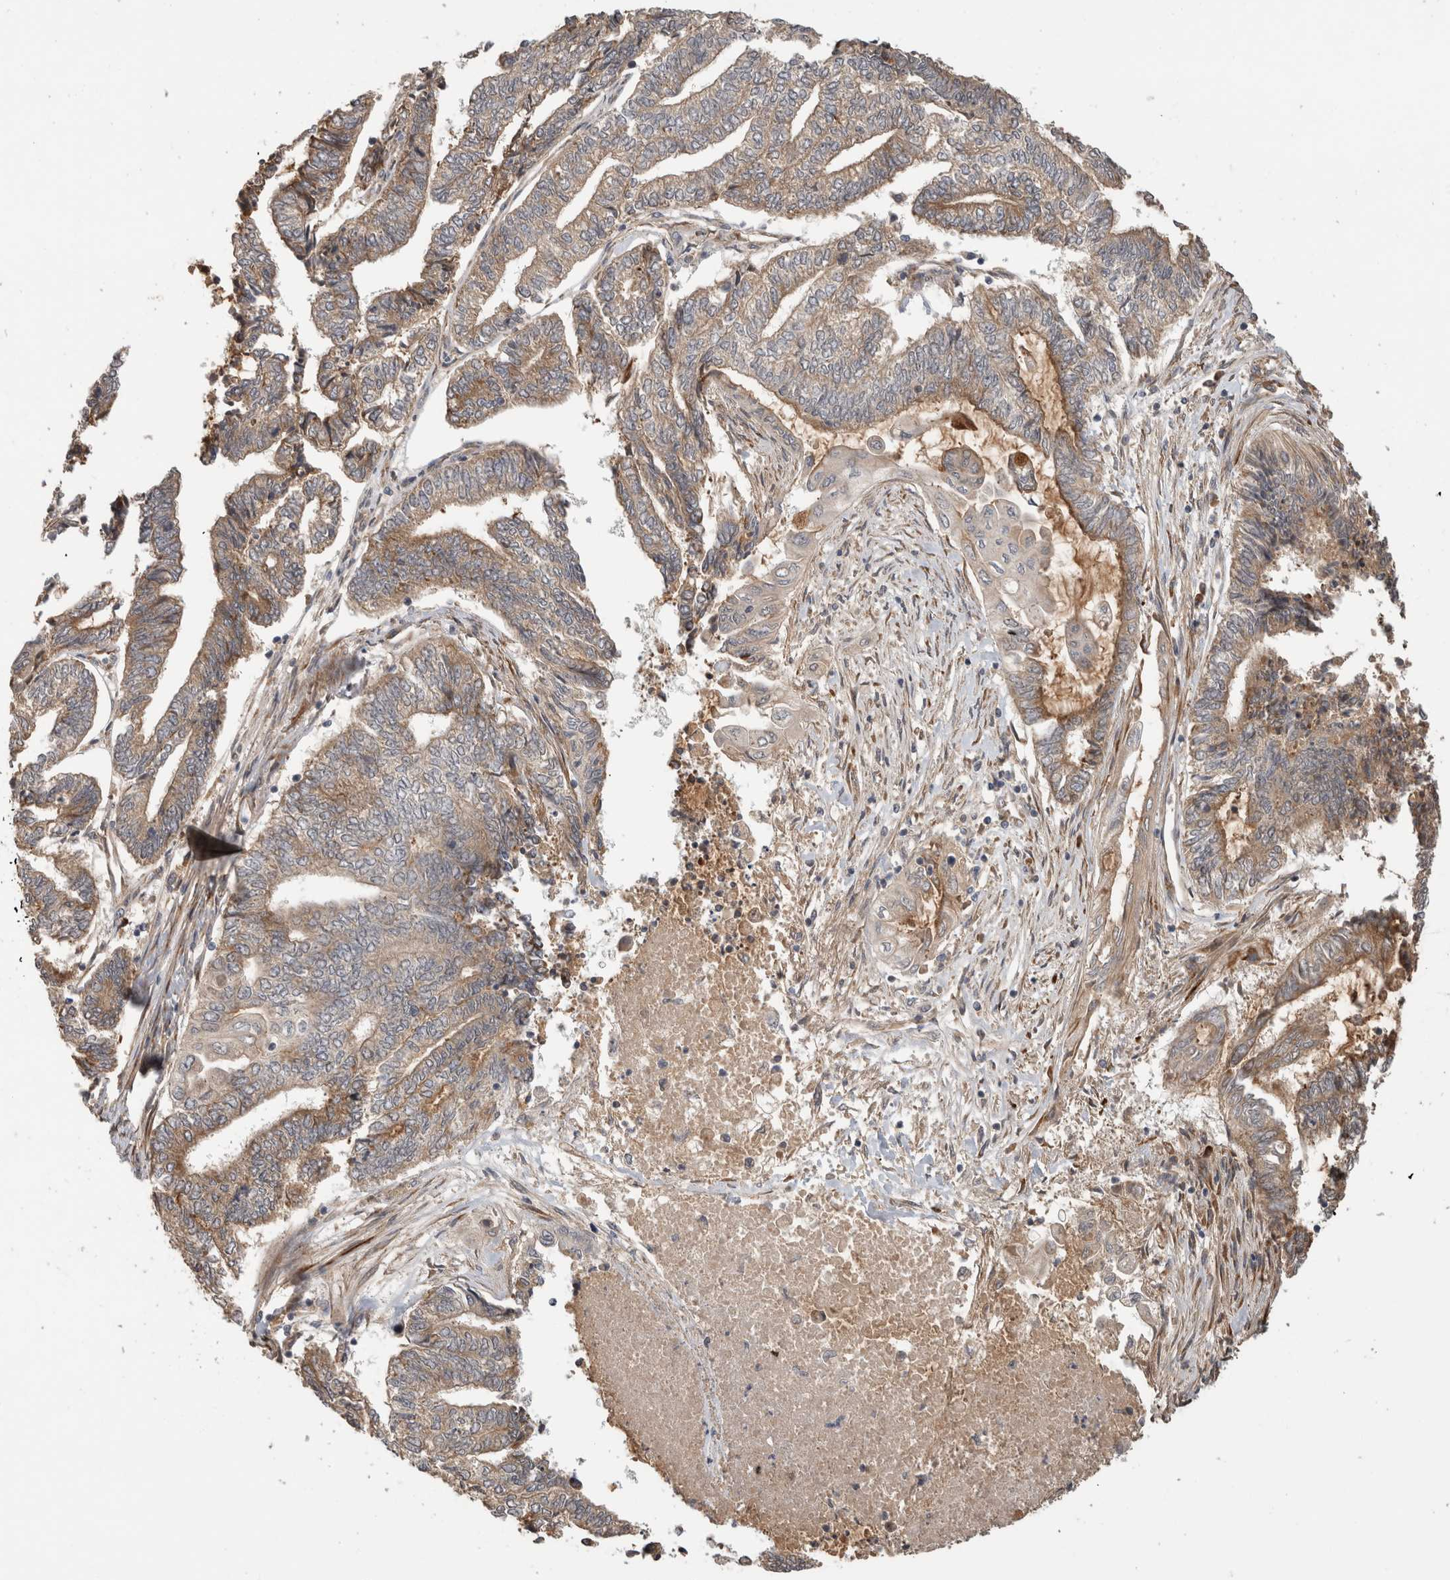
{"staining": {"intensity": "moderate", "quantity": "25%-75%", "location": "cytoplasmic/membranous"}, "tissue": "endometrial cancer", "cell_type": "Tumor cells", "image_type": "cancer", "snomed": [{"axis": "morphology", "description": "Adenocarcinoma, NOS"}, {"axis": "topography", "description": "Uterus"}, {"axis": "topography", "description": "Endometrium"}], "caption": "Protein staining by IHC reveals moderate cytoplasmic/membranous positivity in about 25%-75% of tumor cells in endometrial cancer. The staining is performed using DAB brown chromogen to label protein expression. The nuclei are counter-stained blue using hematoxylin.", "gene": "PCDHB15", "patient": {"sex": "female", "age": 70}}